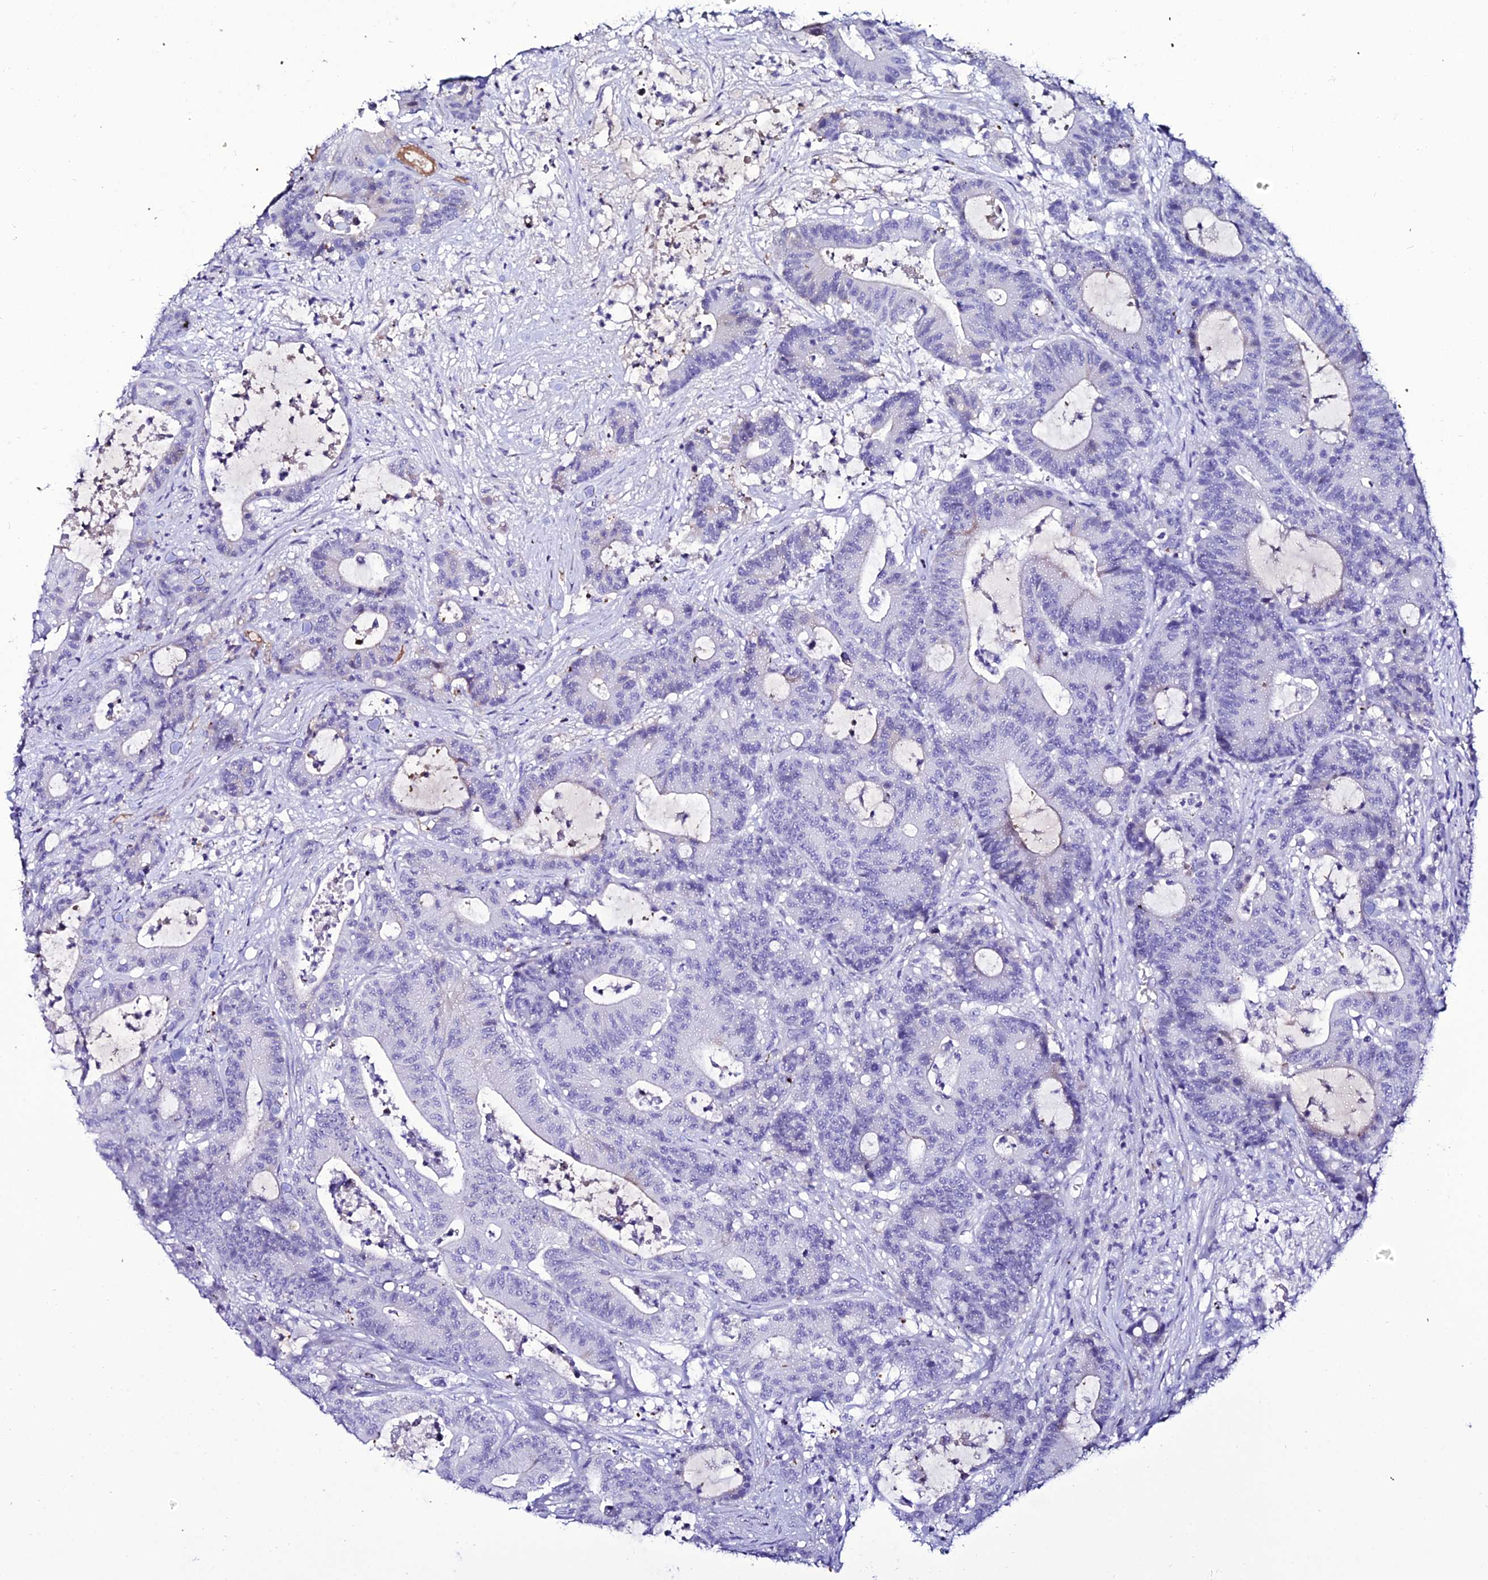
{"staining": {"intensity": "negative", "quantity": "none", "location": "none"}, "tissue": "colorectal cancer", "cell_type": "Tumor cells", "image_type": "cancer", "snomed": [{"axis": "morphology", "description": "Adenocarcinoma, NOS"}, {"axis": "topography", "description": "Colon"}], "caption": "DAB (3,3'-diaminobenzidine) immunohistochemical staining of human adenocarcinoma (colorectal) demonstrates no significant staining in tumor cells.", "gene": "DEFB132", "patient": {"sex": "female", "age": 84}}